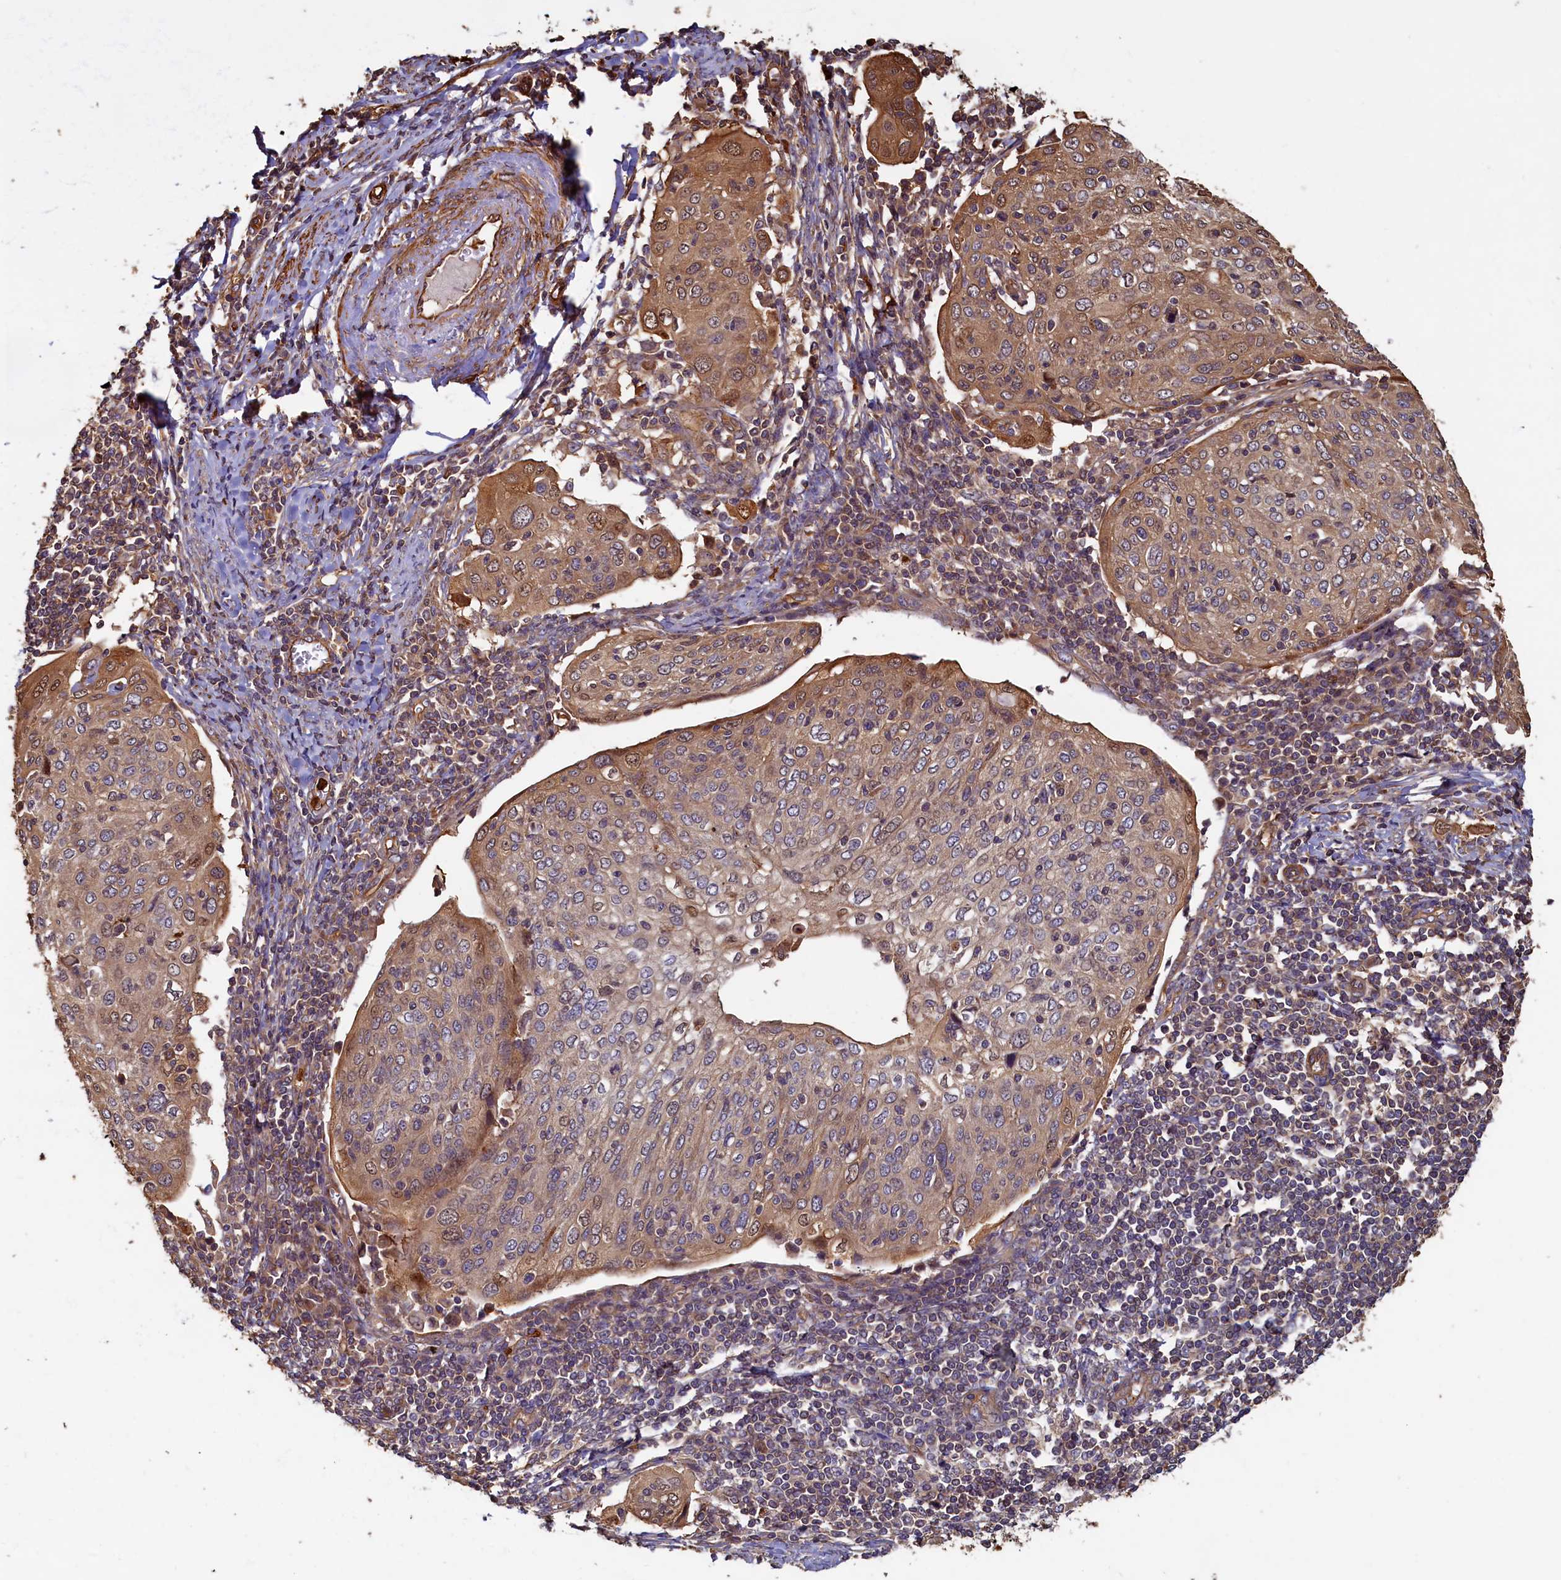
{"staining": {"intensity": "moderate", "quantity": ">75%", "location": "cytoplasmic/membranous"}, "tissue": "cervical cancer", "cell_type": "Tumor cells", "image_type": "cancer", "snomed": [{"axis": "morphology", "description": "Squamous cell carcinoma, NOS"}, {"axis": "topography", "description": "Cervix"}], "caption": "Protein staining displays moderate cytoplasmic/membranous expression in approximately >75% of tumor cells in cervical cancer (squamous cell carcinoma).", "gene": "CCDC102B", "patient": {"sex": "female", "age": 67}}